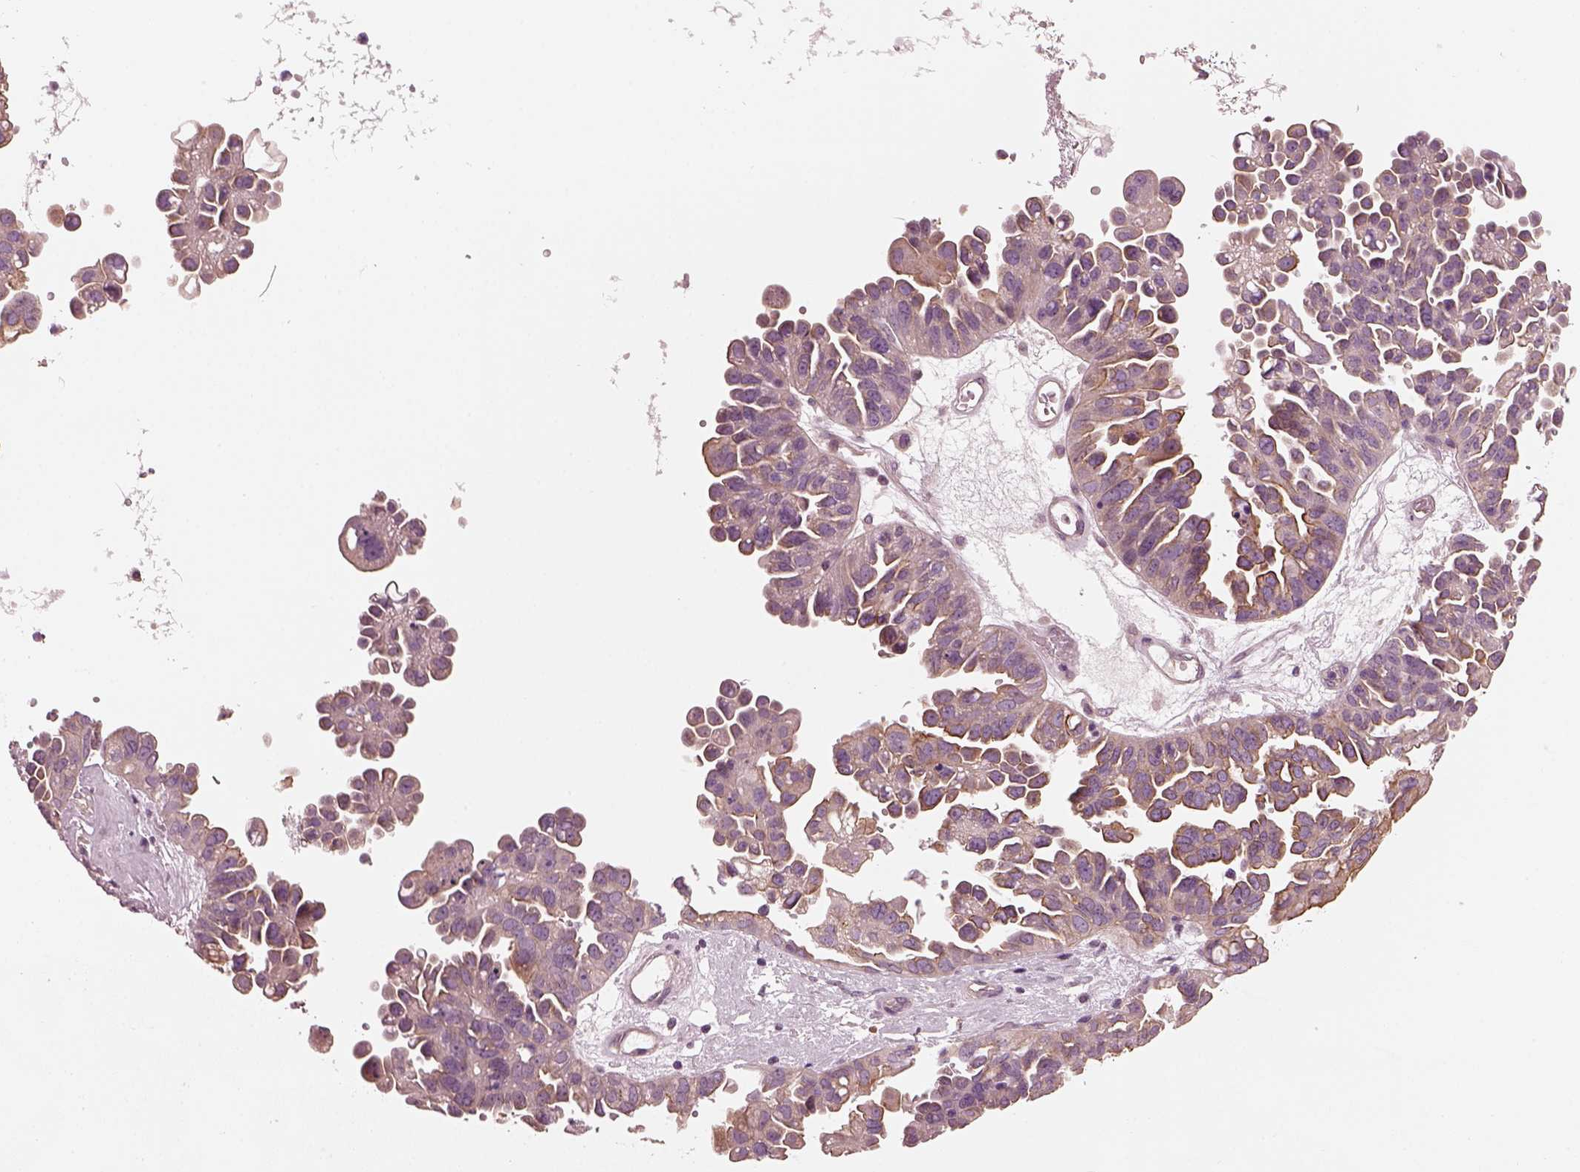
{"staining": {"intensity": "weak", "quantity": ">75%", "location": "cytoplasmic/membranous"}, "tissue": "ovarian cancer", "cell_type": "Tumor cells", "image_type": "cancer", "snomed": [{"axis": "morphology", "description": "Cystadenocarcinoma, serous, NOS"}, {"axis": "topography", "description": "Ovary"}], "caption": "DAB immunohistochemical staining of human ovarian cancer (serous cystadenocarcinoma) reveals weak cytoplasmic/membranous protein staining in approximately >75% of tumor cells.", "gene": "ODAD1", "patient": {"sex": "female", "age": 53}}